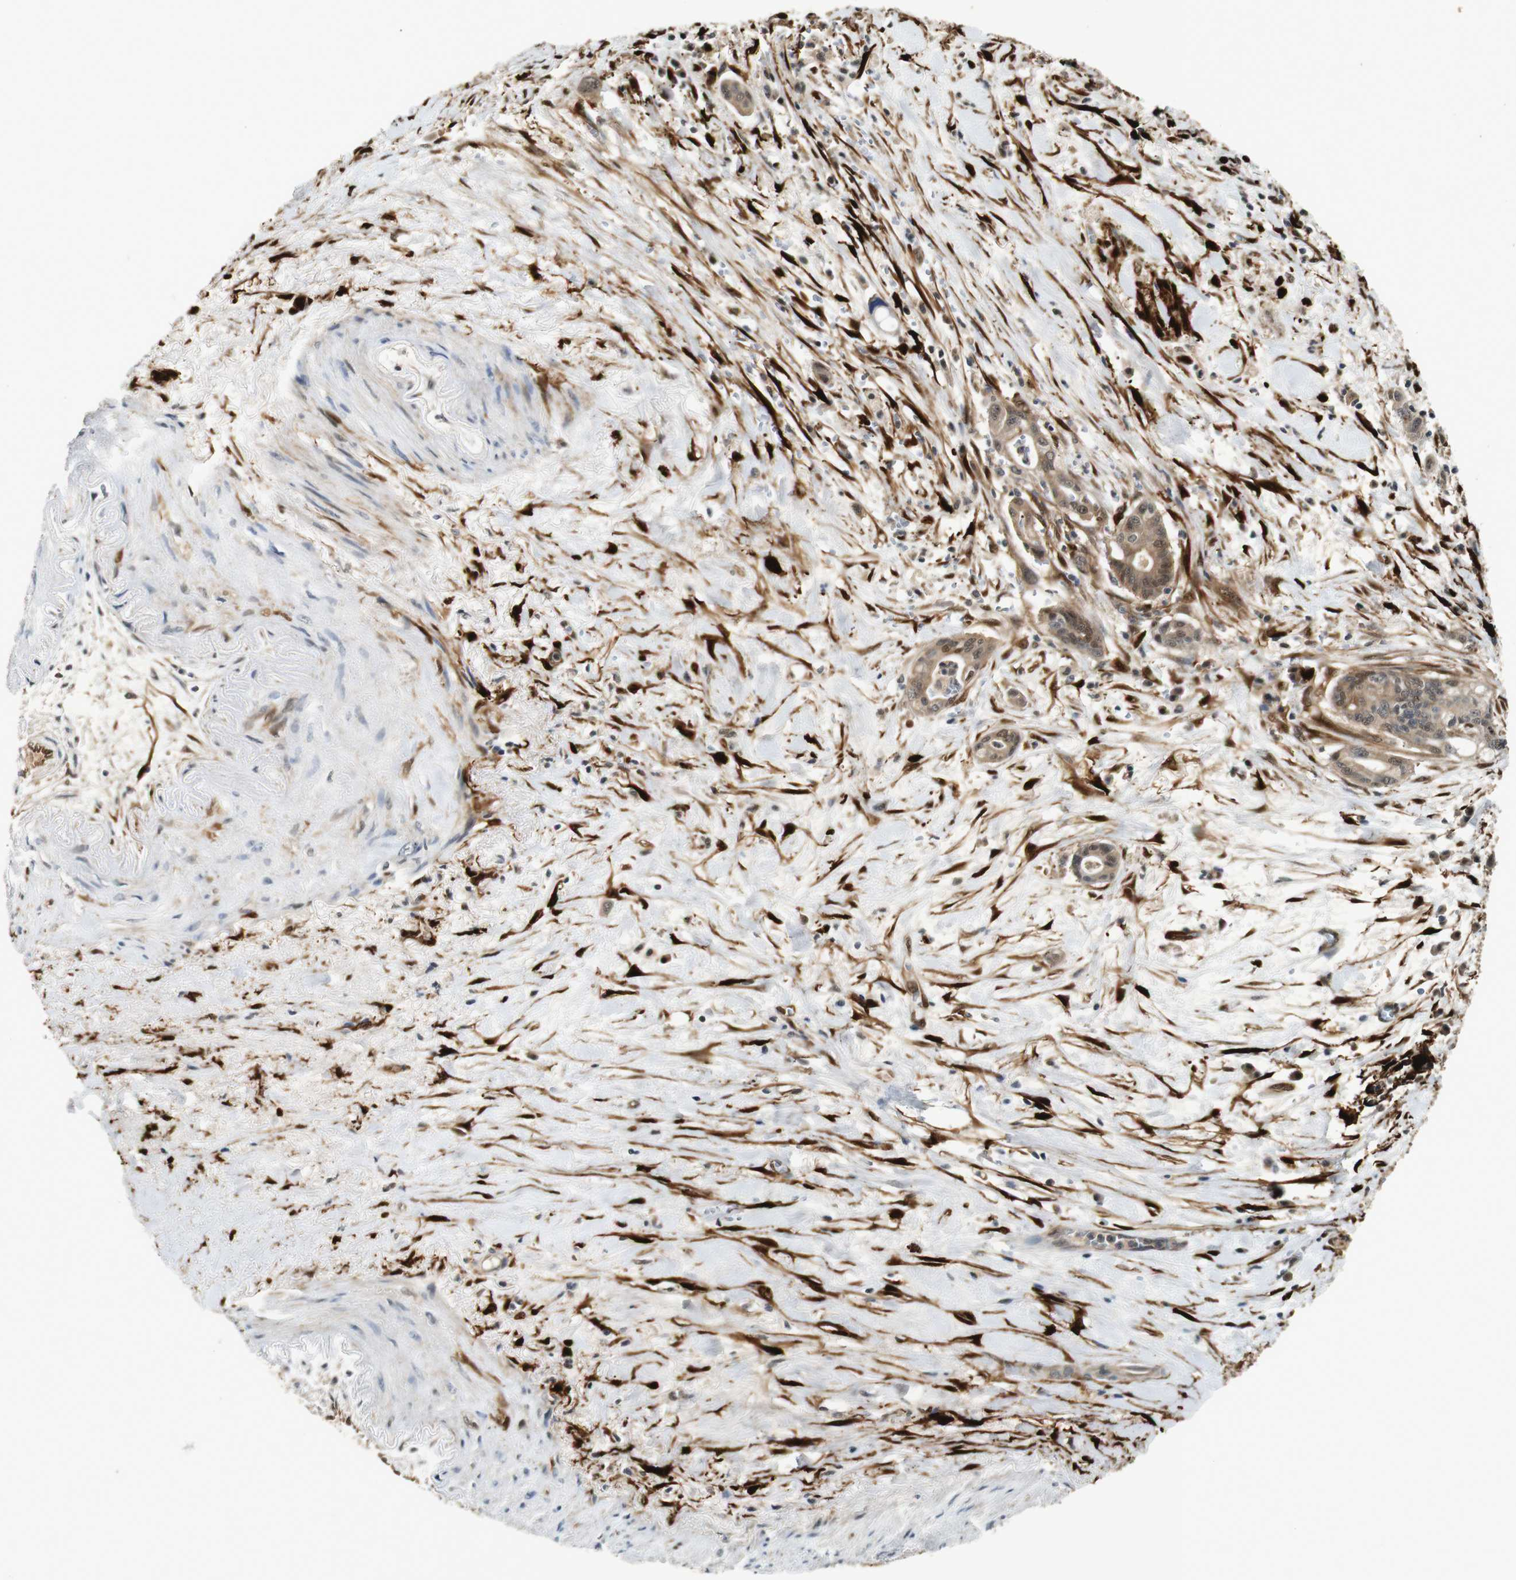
{"staining": {"intensity": "strong", "quantity": ">75%", "location": "cytoplasmic/membranous,nuclear"}, "tissue": "pancreatic cancer", "cell_type": "Tumor cells", "image_type": "cancer", "snomed": [{"axis": "morphology", "description": "Adenocarcinoma, NOS"}, {"axis": "topography", "description": "Pancreas"}], "caption": "There is high levels of strong cytoplasmic/membranous and nuclear expression in tumor cells of pancreatic cancer, as demonstrated by immunohistochemical staining (brown color).", "gene": "LXN", "patient": {"sex": "male", "age": 70}}